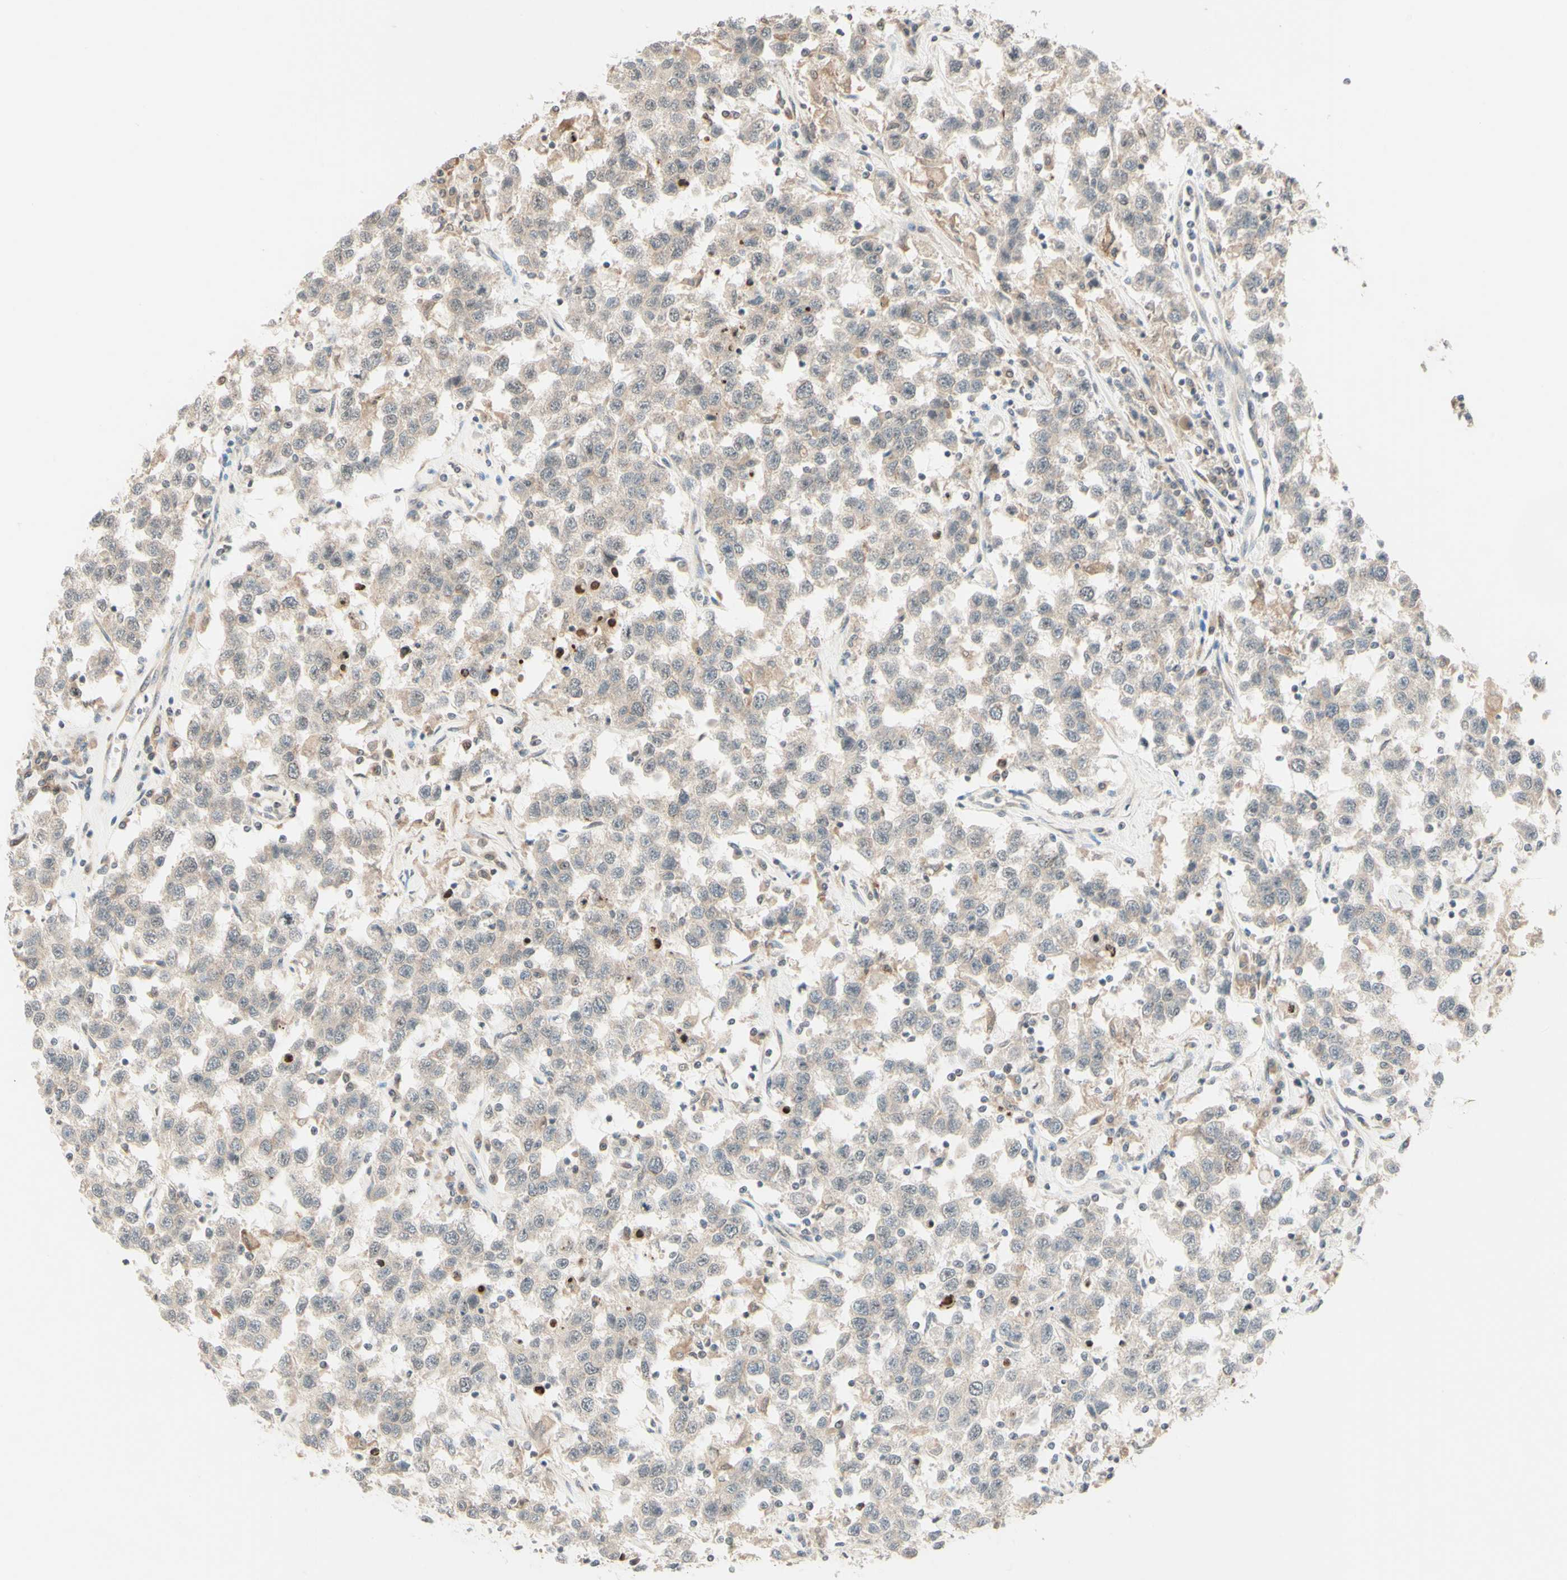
{"staining": {"intensity": "weak", "quantity": ">75%", "location": "cytoplasmic/membranous"}, "tissue": "testis cancer", "cell_type": "Tumor cells", "image_type": "cancer", "snomed": [{"axis": "morphology", "description": "Seminoma, NOS"}, {"axis": "topography", "description": "Testis"}], "caption": "Tumor cells show low levels of weak cytoplasmic/membranous positivity in about >75% of cells in testis cancer.", "gene": "ZW10", "patient": {"sex": "male", "age": 41}}